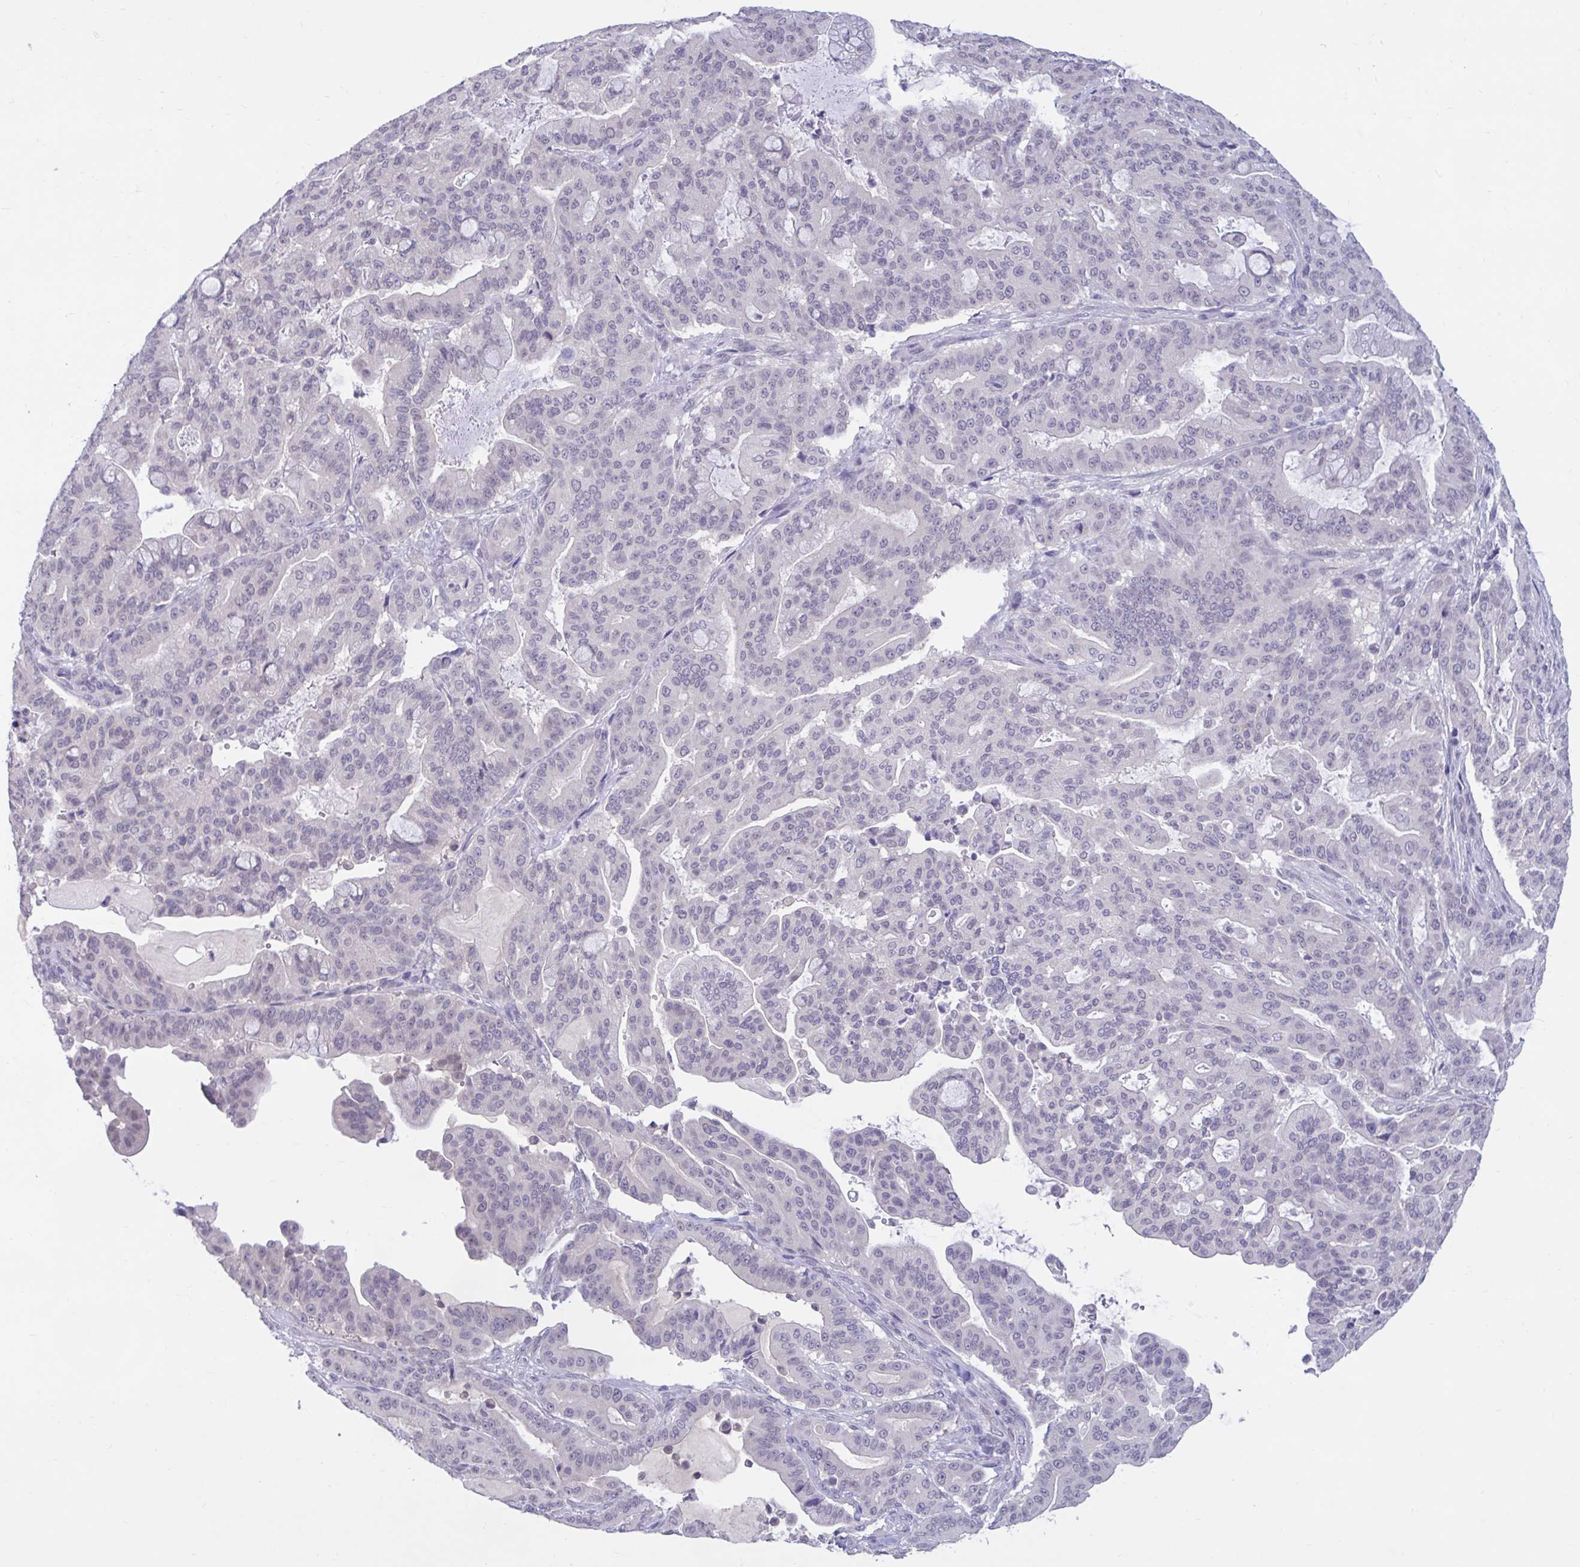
{"staining": {"intensity": "negative", "quantity": "none", "location": "none"}, "tissue": "pancreatic cancer", "cell_type": "Tumor cells", "image_type": "cancer", "snomed": [{"axis": "morphology", "description": "Adenocarcinoma, NOS"}, {"axis": "topography", "description": "Pancreas"}], "caption": "Immunohistochemistry histopathology image of neoplastic tissue: human pancreatic adenocarcinoma stained with DAB (3,3'-diaminobenzidine) shows no significant protein positivity in tumor cells.", "gene": "ARPP19", "patient": {"sex": "male", "age": 63}}